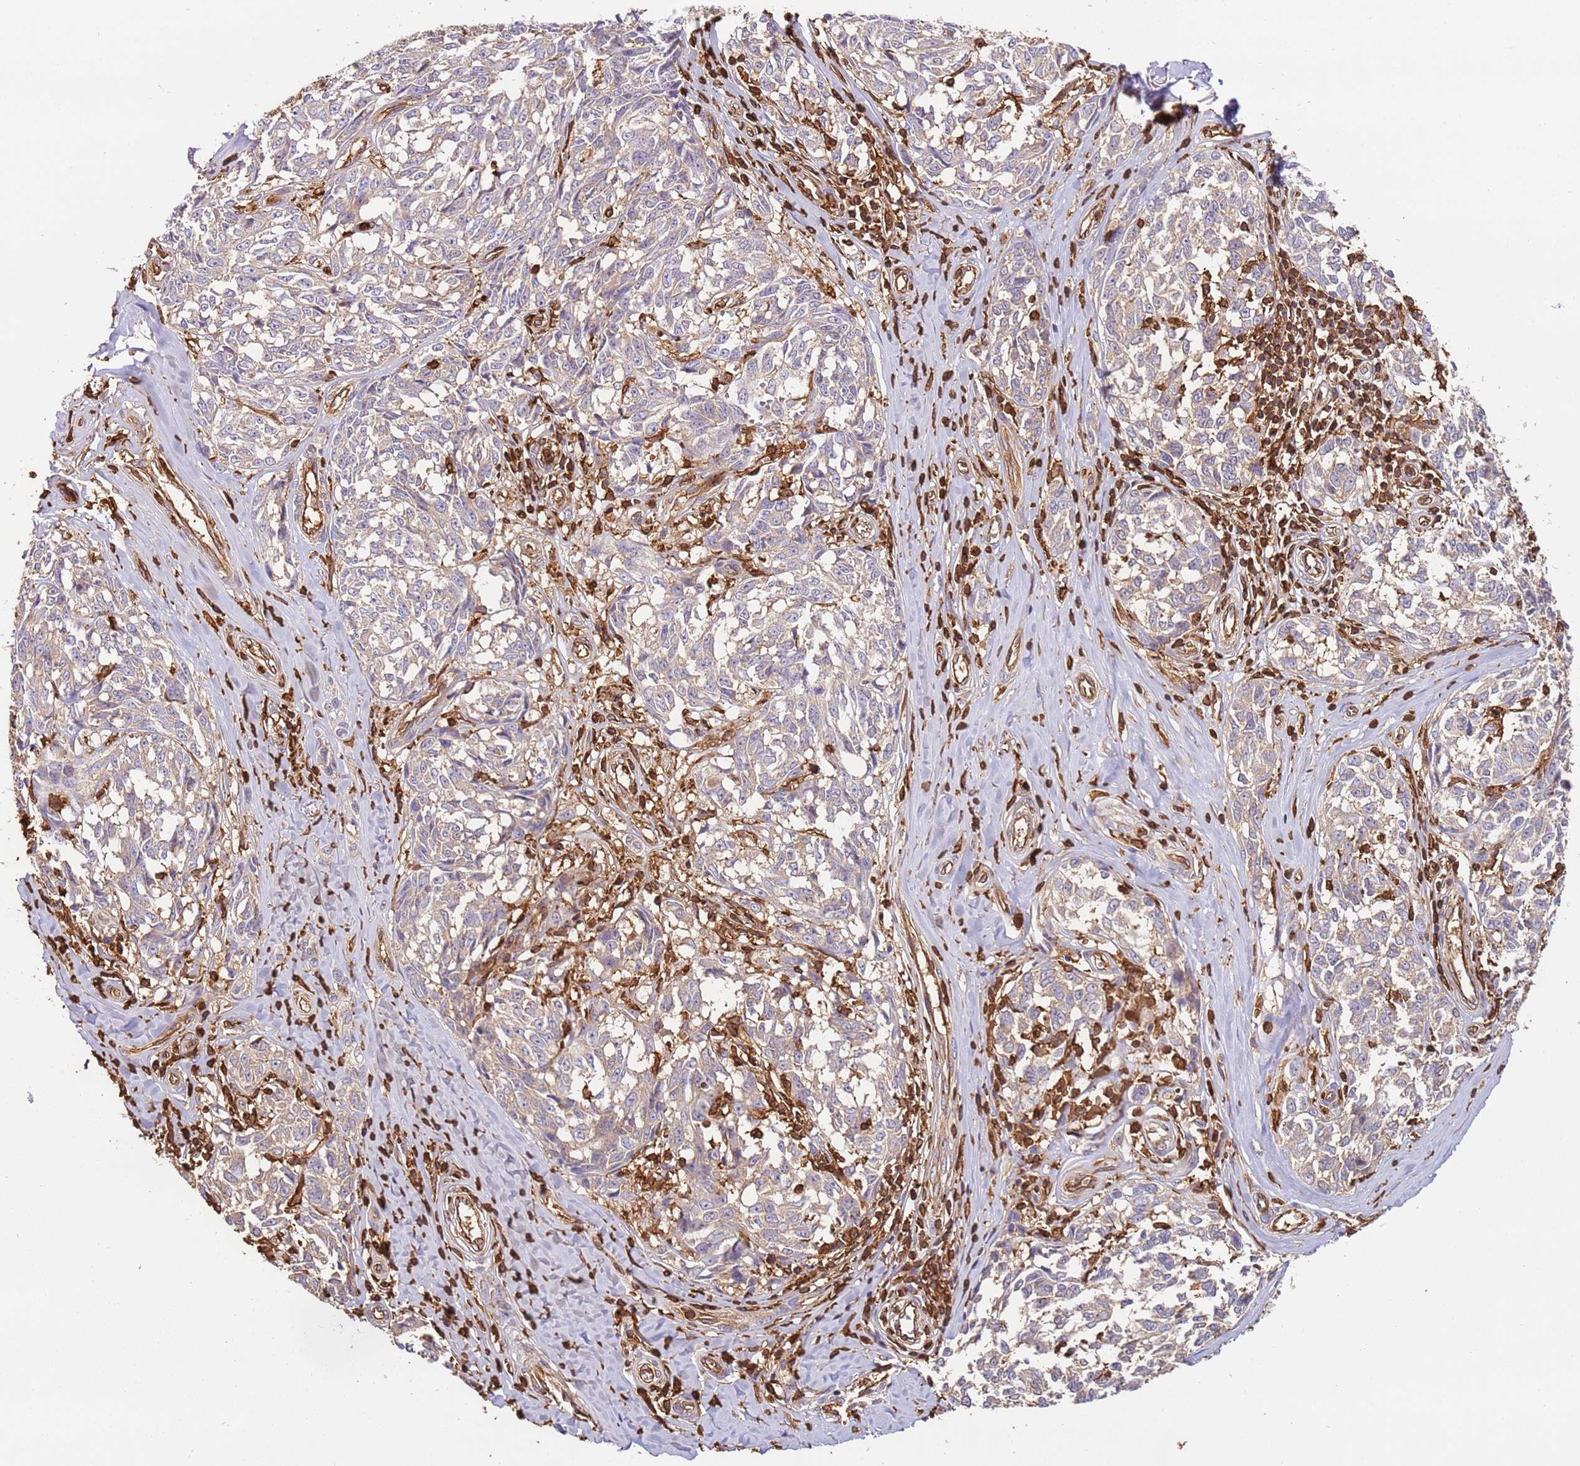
{"staining": {"intensity": "negative", "quantity": "none", "location": "none"}, "tissue": "melanoma", "cell_type": "Tumor cells", "image_type": "cancer", "snomed": [{"axis": "morphology", "description": "Normal tissue, NOS"}, {"axis": "morphology", "description": "Malignant melanoma, NOS"}, {"axis": "topography", "description": "Skin"}], "caption": "Human malignant melanoma stained for a protein using immunohistochemistry demonstrates no expression in tumor cells.", "gene": "OR6P1", "patient": {"sex": "female", "age": 64}}